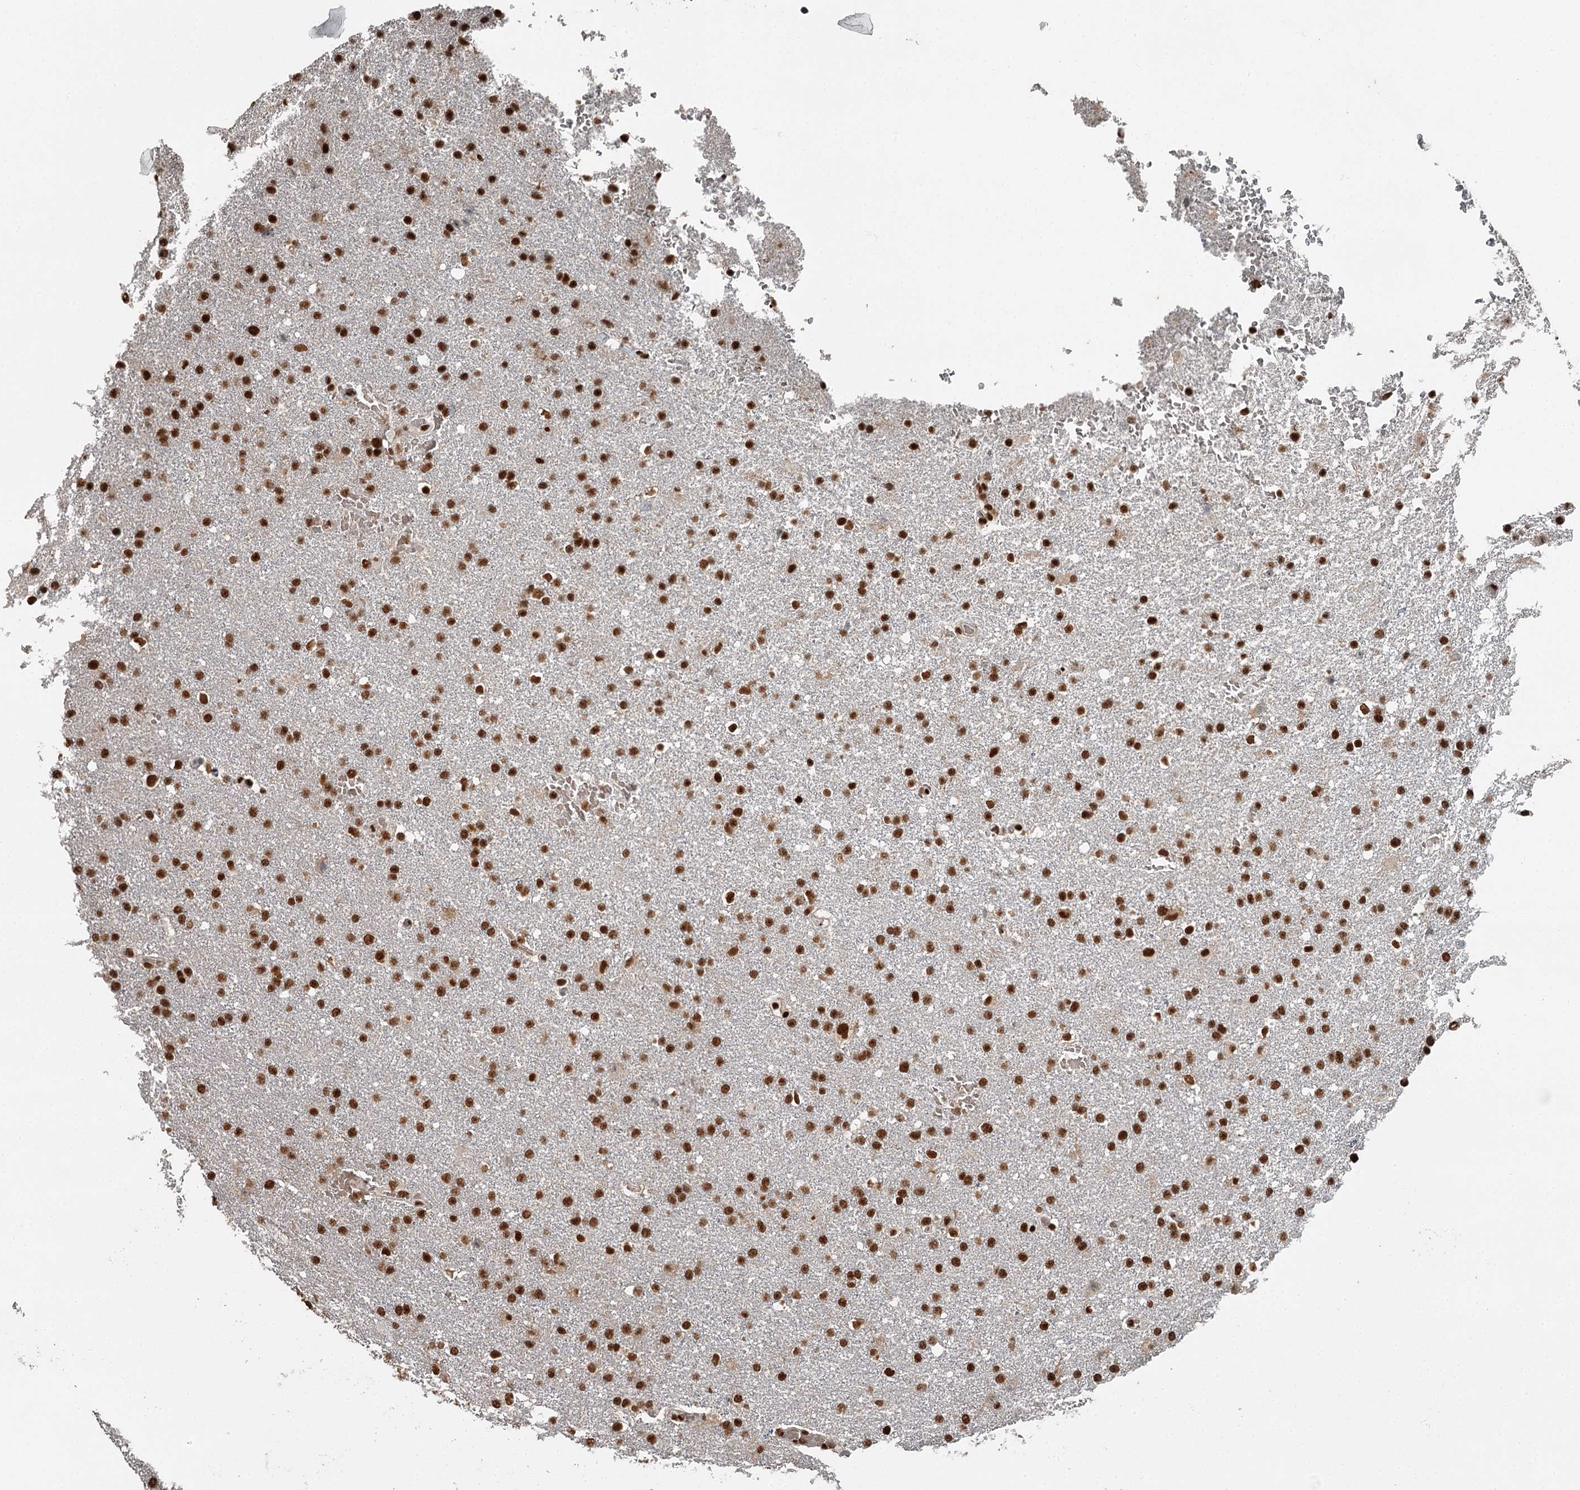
{"staining": {"intensity": "strong", "quantity": ">75%", "location": "nuclear"}, "tissue": "glioma", "cell_type": "Tumor cells", "image_type": "cancer", "snomed": [{"axis": "morphology", "description": "Glioma, malignant, High grade"}, {"axis": "topography", "description": "Brain"}], "caption": "Malignant glioma (high-grade) tissue shows strong nuclear expression in about >75% of tumor cells (DAB IHC with brightfield microscopy, high magnification).", "gene": "RBBP7", "patient": {"sex": "male", "age": 72}}